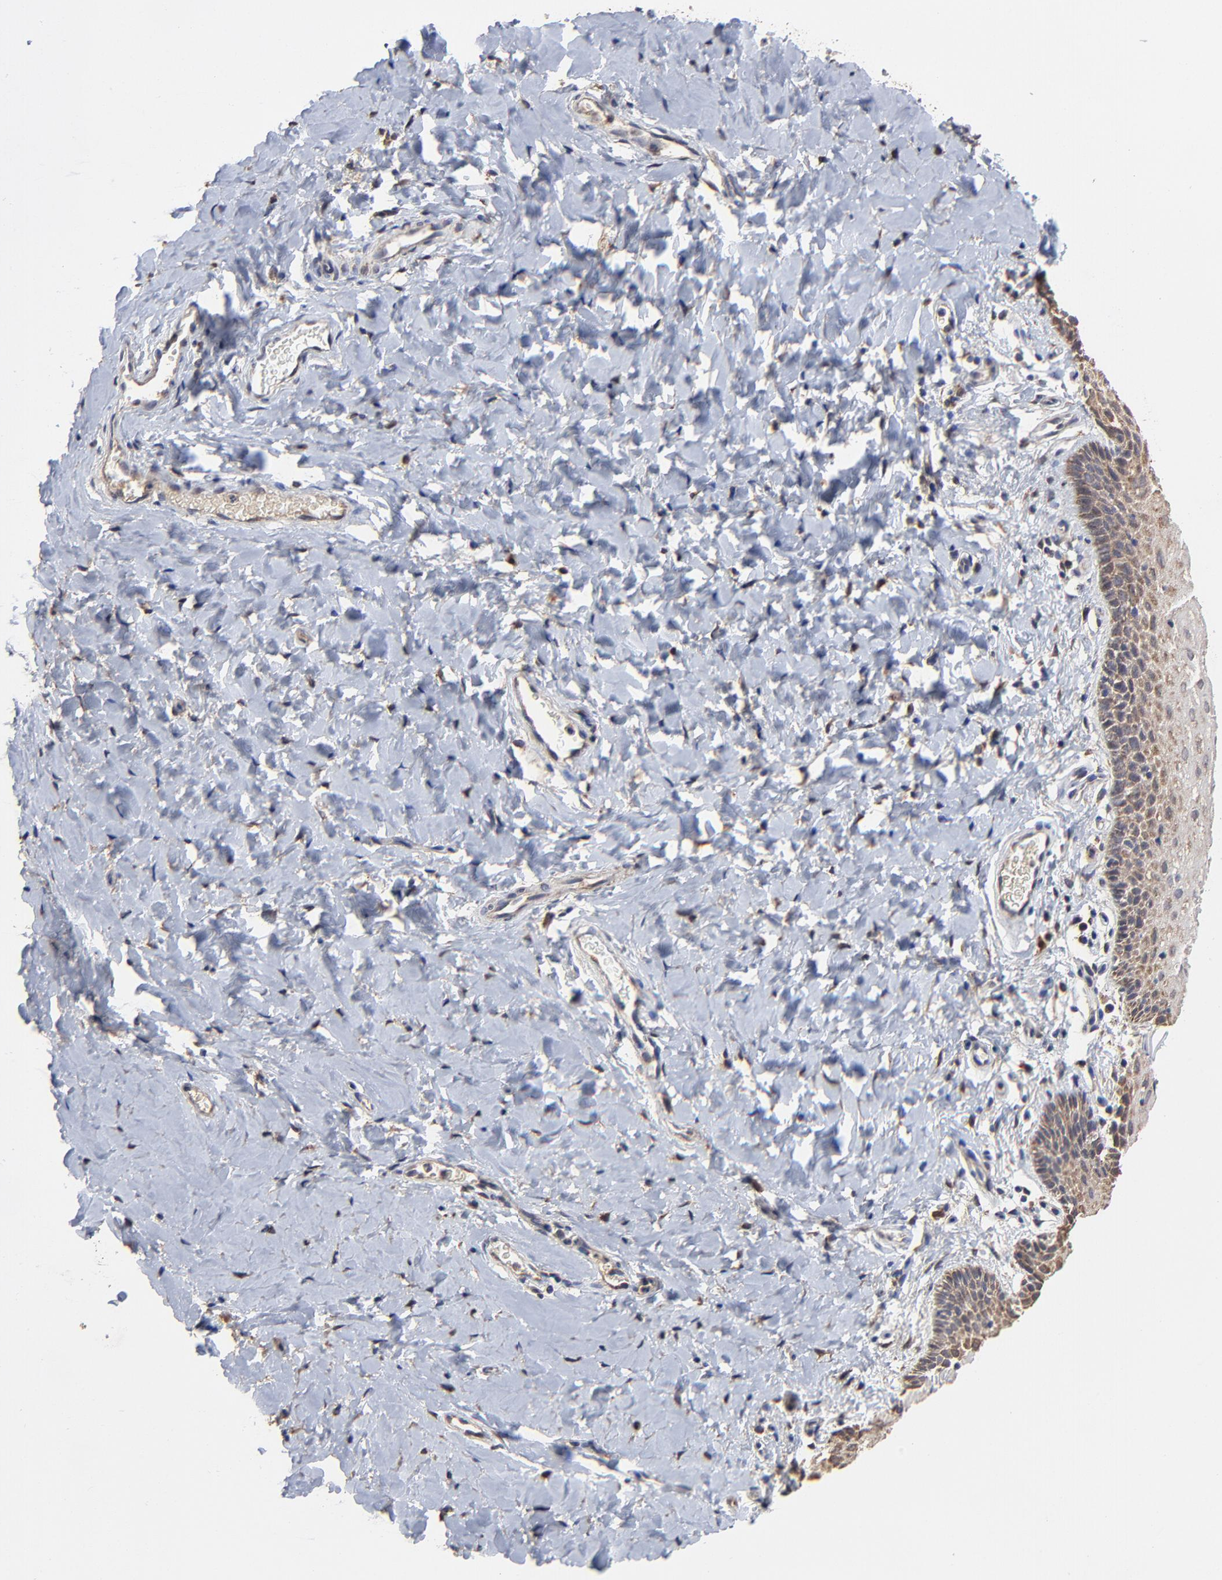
{"staining": {"intensity": "moderate", "quantity": "25%-75%", "location": "cytoplasmic/membranous"}, "tissue": "vagina", "cell_type": "Squamous epithelial cells", "image_type": "normal", "snomed": [{"axis": "morphology", "description": "Normal tissue, NOS"}, {"axis": "topography", "description": "Vagina"}], "caption": "Immunohistochemistry (IHC) of normal vagina exhibits medium levels of moderate cytoplasmic/membranous positivity in approximately 25%-75% of squamous epithelial cells. (IHC, brightfield microscopy, high magnification).", "gene": "LGALS3", "patient": {"sex": "female", "age": 55}}